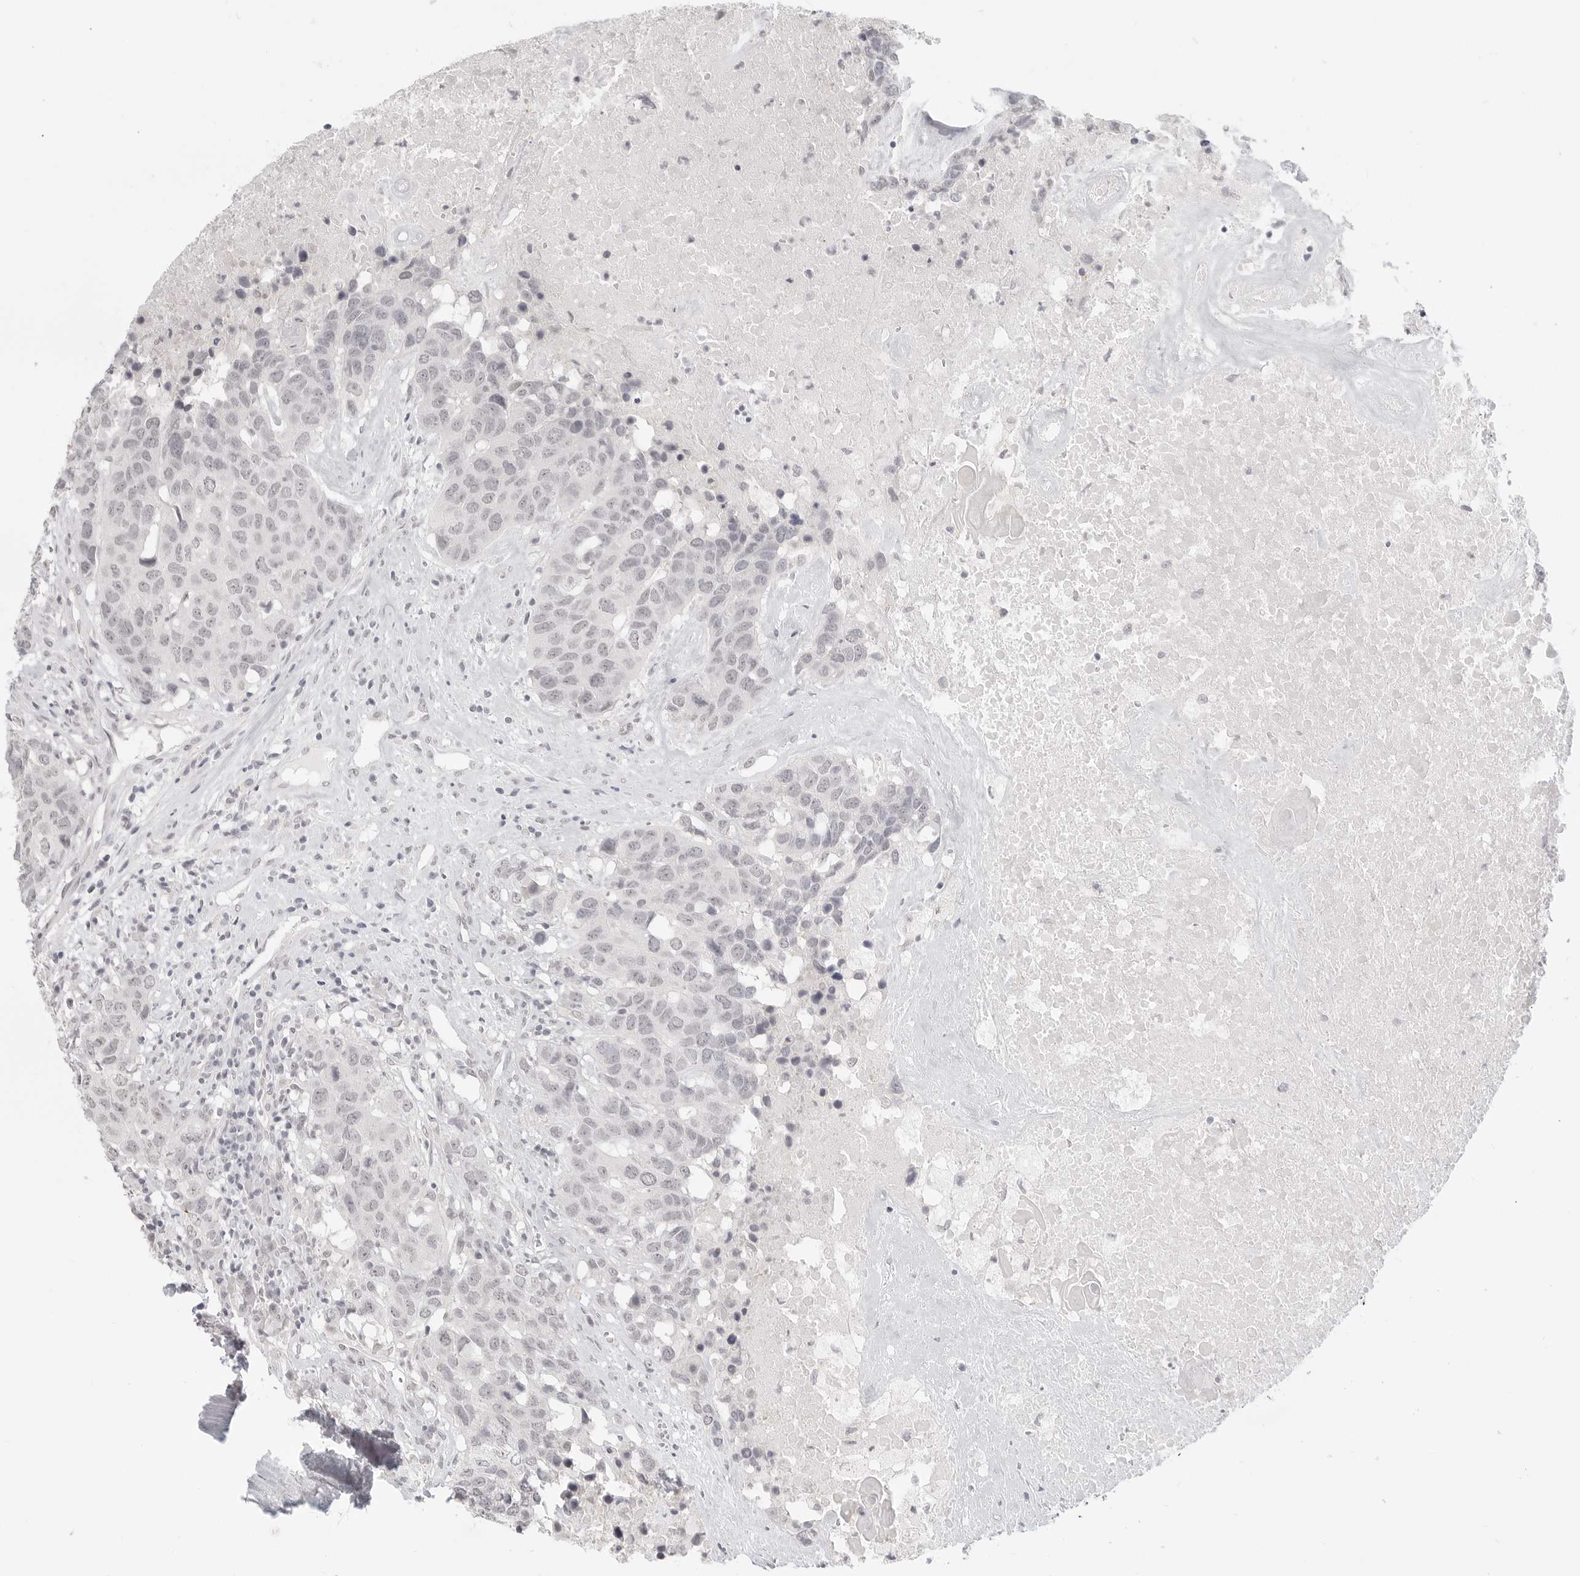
{"staining": {"intensity": "negative", "quantity": "none", "location": "none"}, "tissue": "head and neck cancer", "cell_type": "Tumor cells", "image_type": "cancer", "snomed": [{"axis": "morphology", "description": "Squamous cell carcinoma, NOS"}, {"axis": "topography", "description": "Head-Neck"}], "caption": "Immunohistochemistry of human head and neck cancer shows no positivity in tumor cells.", "gene": "KLK11", "patient": {"sex": "male", "age": 66}}